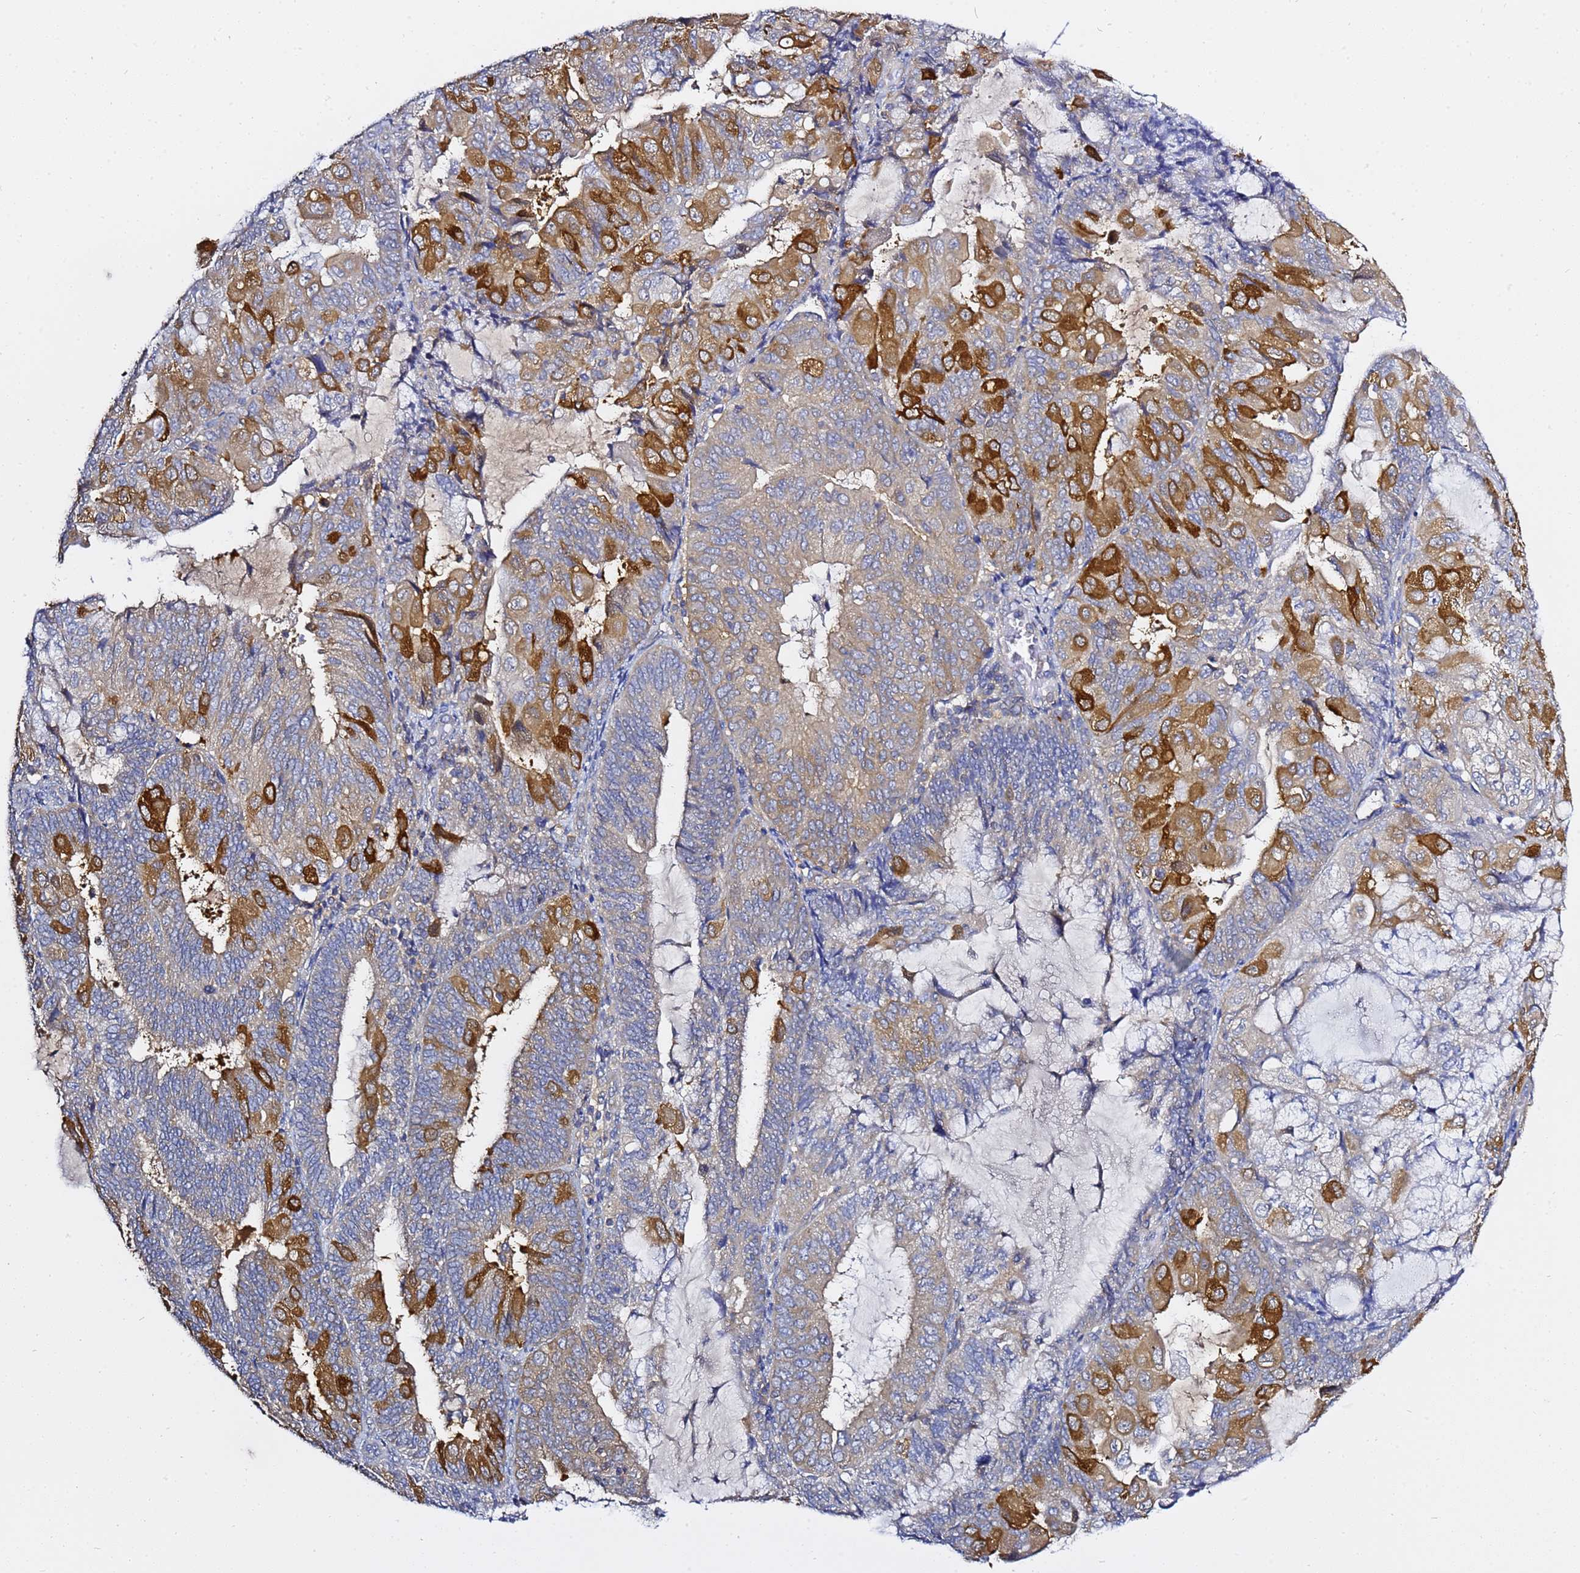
{"staining": {"intensity": "strong", "quantity": "25%-75%", "location": "cytoplasmic/membranous"}, "tissue": "endometrial cancer", "cell_type": "Tumor cells", "image_type": "cancer", "snomed": [{"axis": "morphology", "description": "Adenocarcinoma, NOS"}, {"axis": "topography", "description": "Endometrium"}], "caption": "Endometrial adenocarcinoma was stained to show a protein in brown. There is high levels of strong cytoplasmic/membranous expression in about 25%-75% of tumor cells.", "gene": "LENG1", "patient": {"sex": "female", "age": 81}}